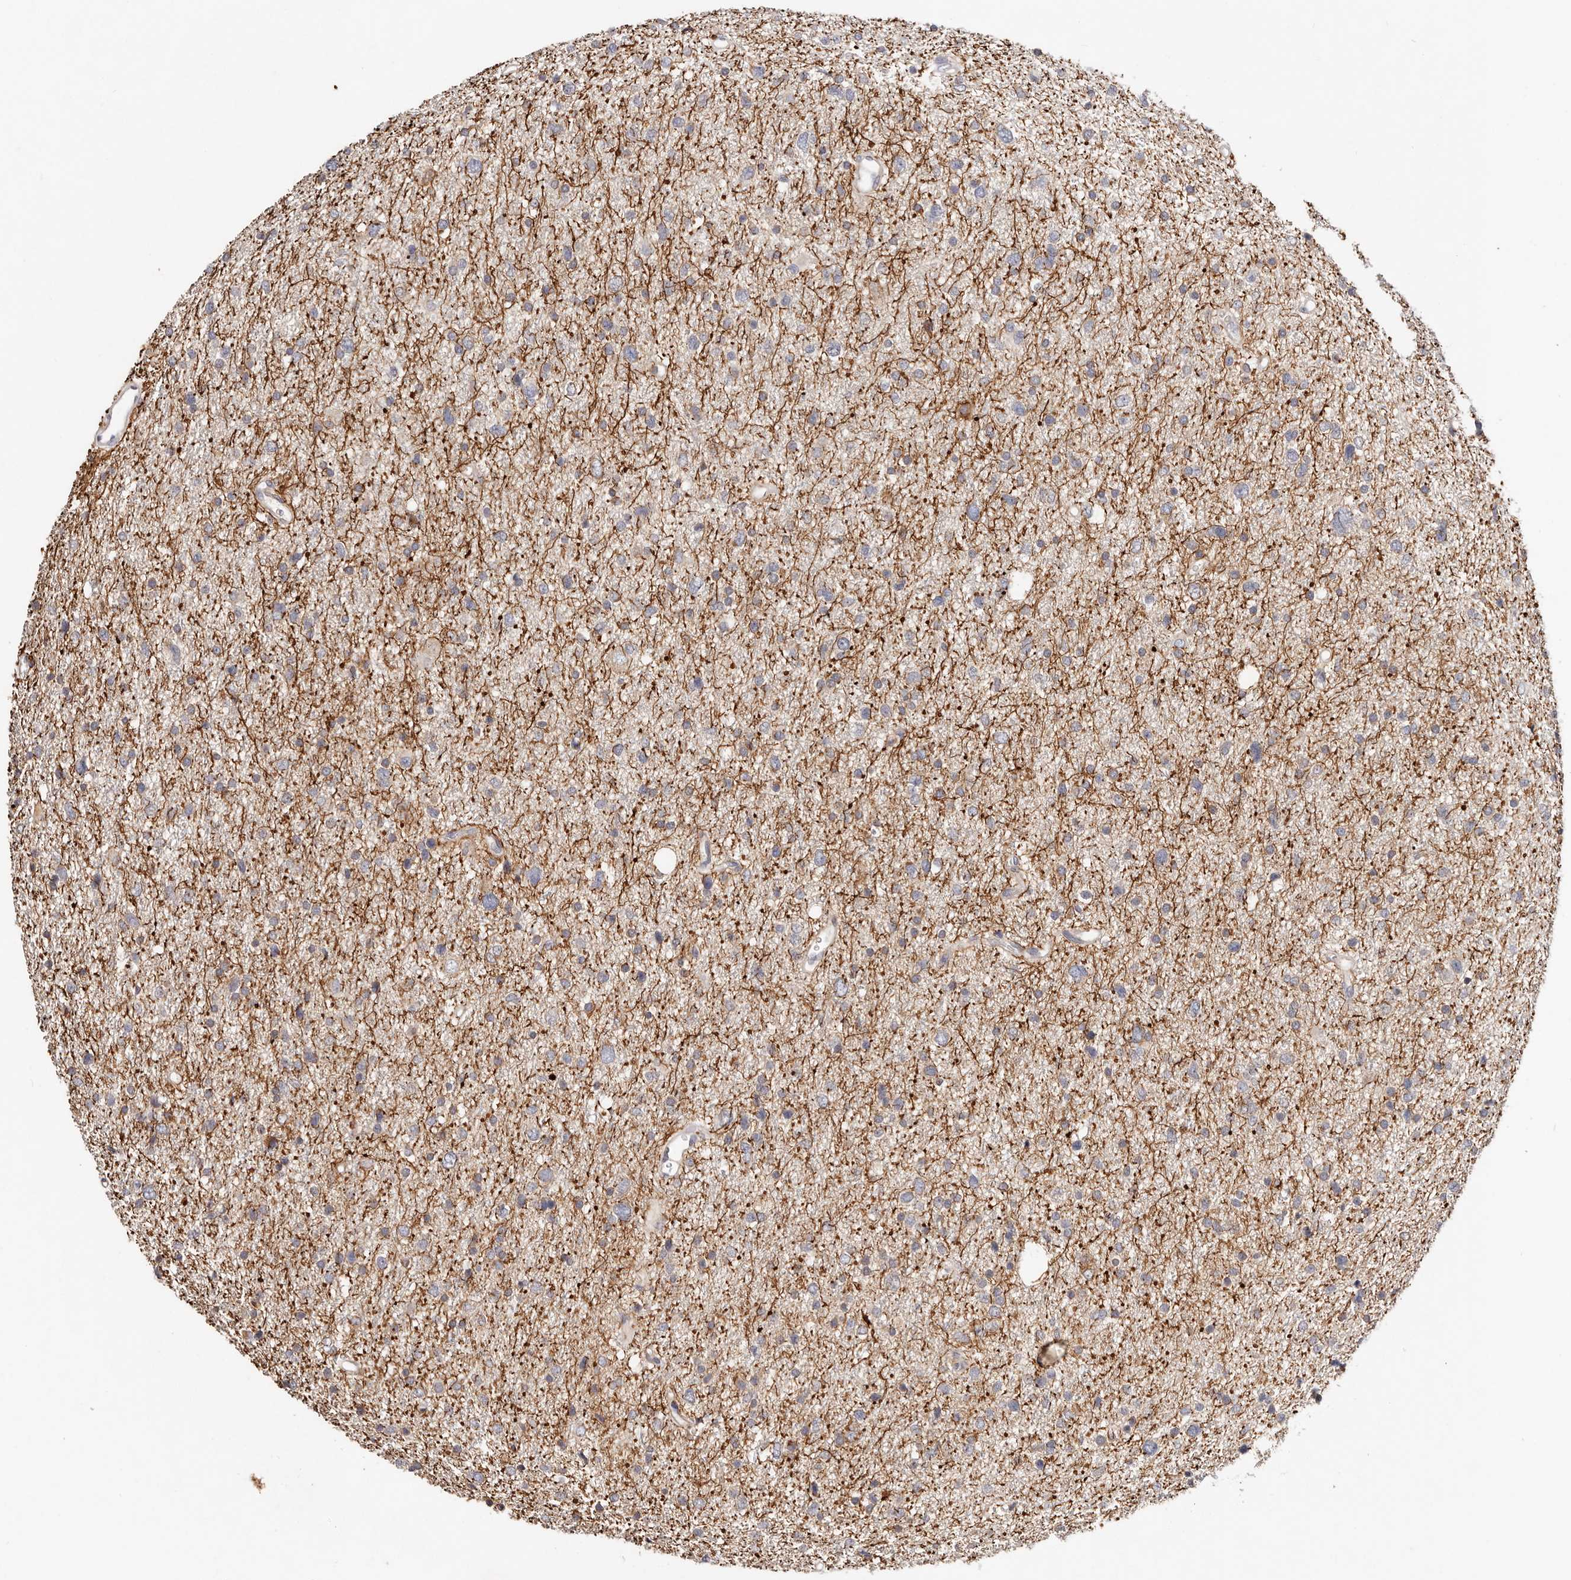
{"staining": {"intensity": "weak", "quantity": ">75%", "location": "cytoplasmic/membranous"}, "tissue": "glioma", "cell_type": "Tumor cells", "image_type": "cancer", "snomed": [{"axis": "morphology", "description": "Glioma, malignant, Low grade"}, {"axis": "topography", "description": "Brain"}], "caption": "Immunohistochemical staining of human low-grade glioma (malignant) shows low levels of weak cytoplasmic/membranous protein staining in about >75% of tumor cells. (DAB (3,3'-diaminobenzidine) = brown stain, brightfield microscopy at high magnification).", "gene": "VIPAS39", "patient": {"sex": "female", "age": 37}}